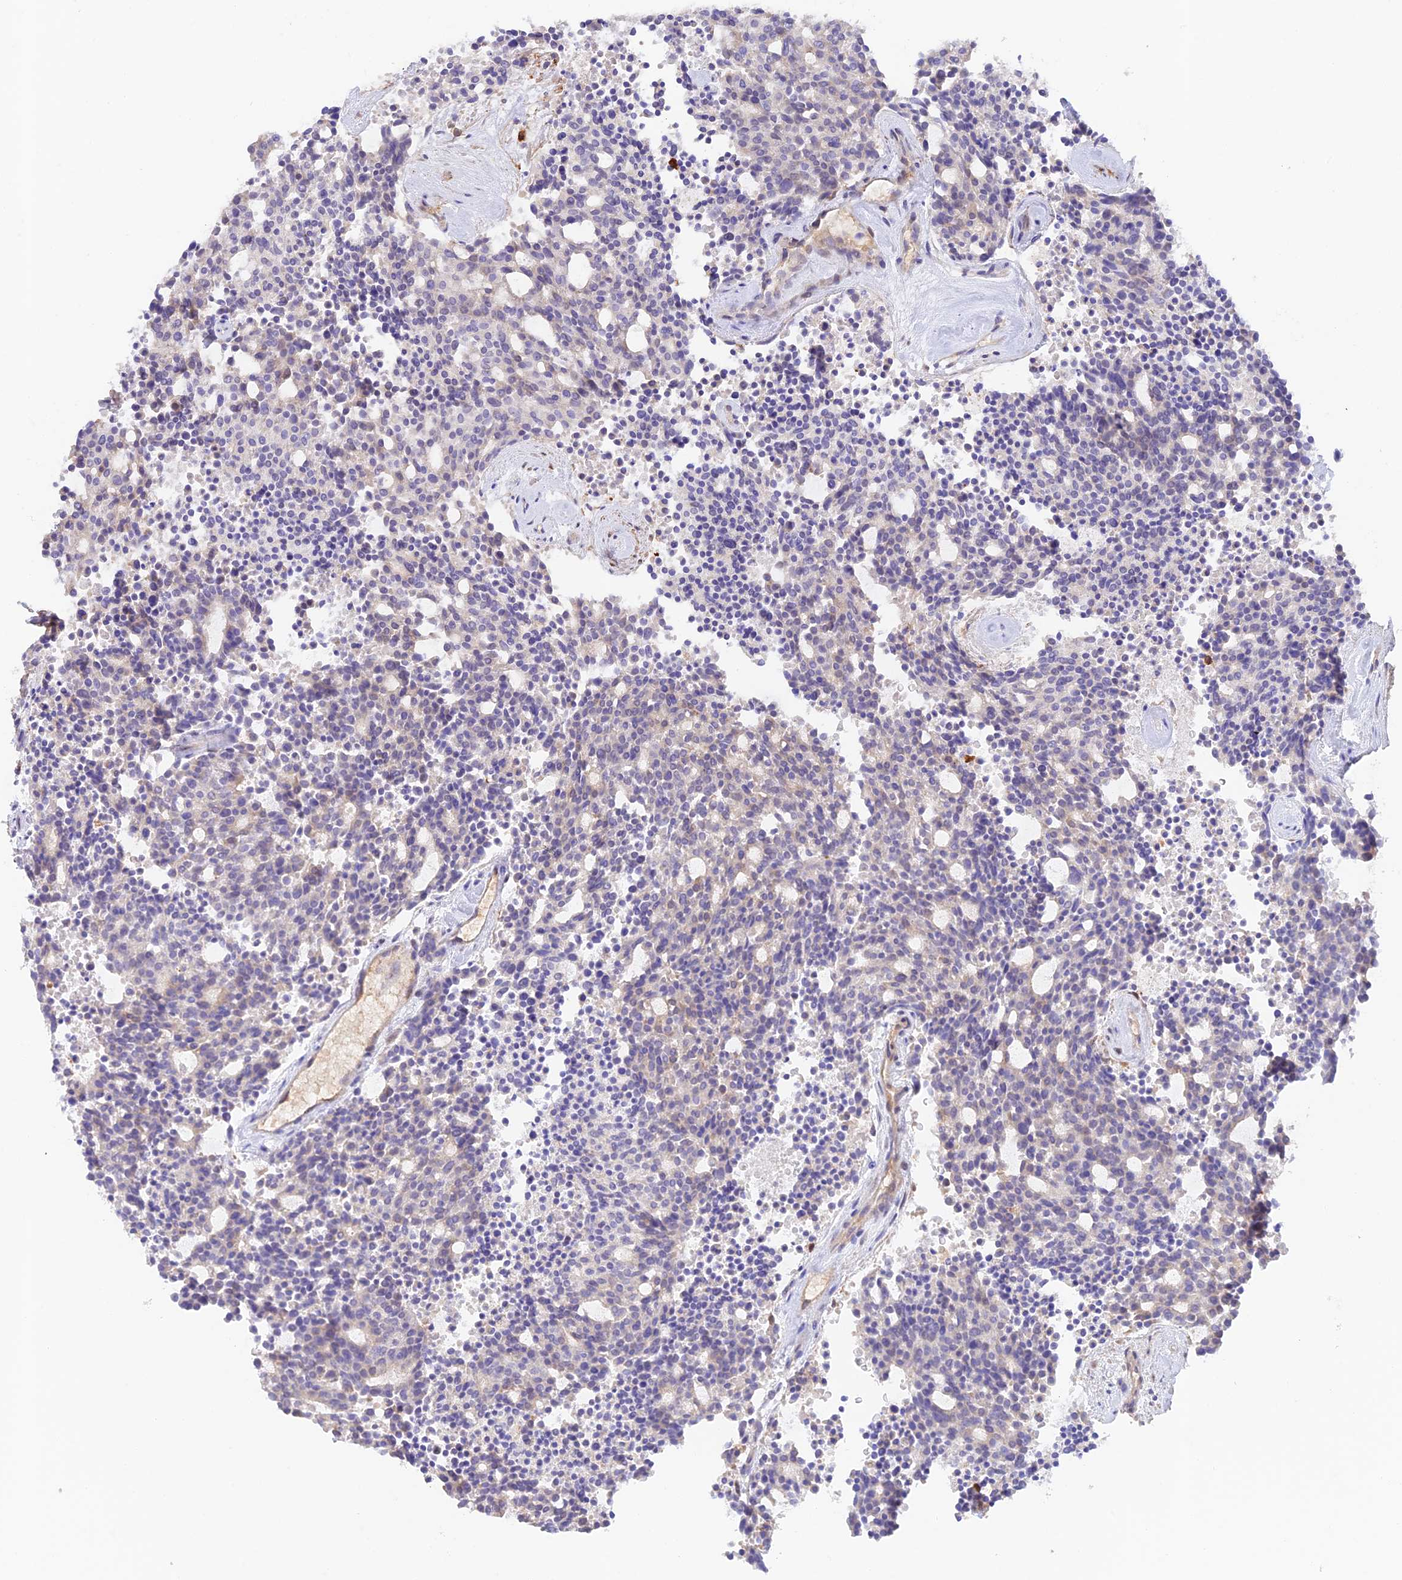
{"staining": {"intensity": "weak", "quantity": "<25%", "location": "cytoplasmic/membranous"}, "tissue": "carcinoid", "cell_type": "Tumor cells", "image_type": "cancer", "snomed": [{"axis": "morphology", "description": "Carcinoid, malignant, NOS"}, {"axis": "topography", "description": "Pancreas"}], "caption": "An immunohistochemistry (IHC) micrograph of carcinoid is shown. There is no staining in tumor cells of carcinoid.", "gene": "DENND1C", "patient": {"sex": "female", "age": 54}}